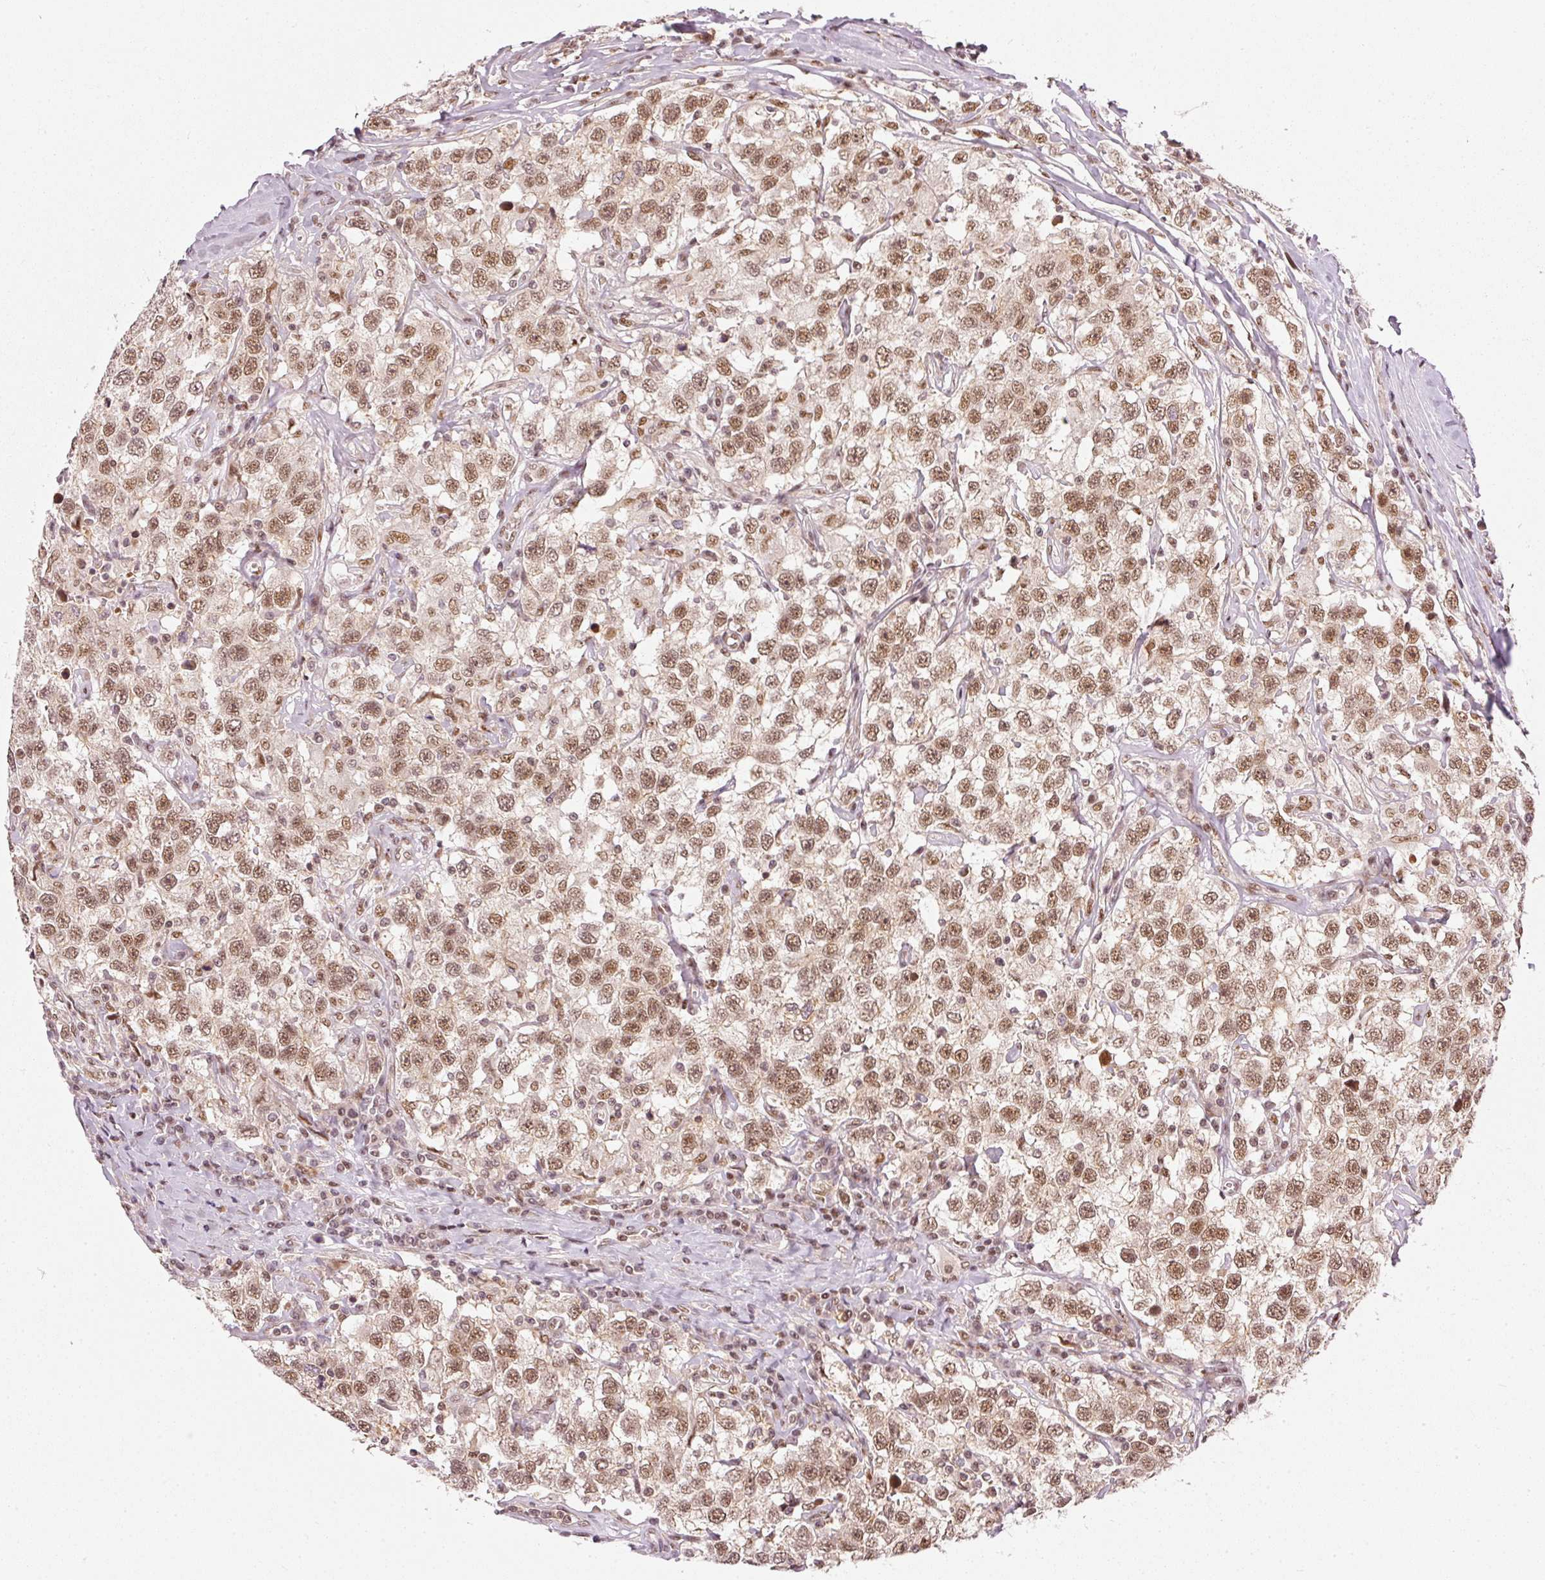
{"staining": {"intensity": "moderate", "quantity": ">75%", "location": "nuclear"}, "tissue": "testis cancer", "cell_type": "Tumor cells", "image_type": "cancer", "snomed": [{"axis": "morphology", "description": "Seminoma, NOS"}, {"axis": "topography", "description": "Testis"}], "caption": "Immunohistochemical staining of testis cancer exhibits medium levels of moderate nuclear protein expression in about >75% of tumor cells. The staining was performed using DAB, with brown indicating positive protein expression. Nuclei are stained blue with hematoxylin.", "gene": "THOC6", "patient": {"sex": "male", "age": 41}}